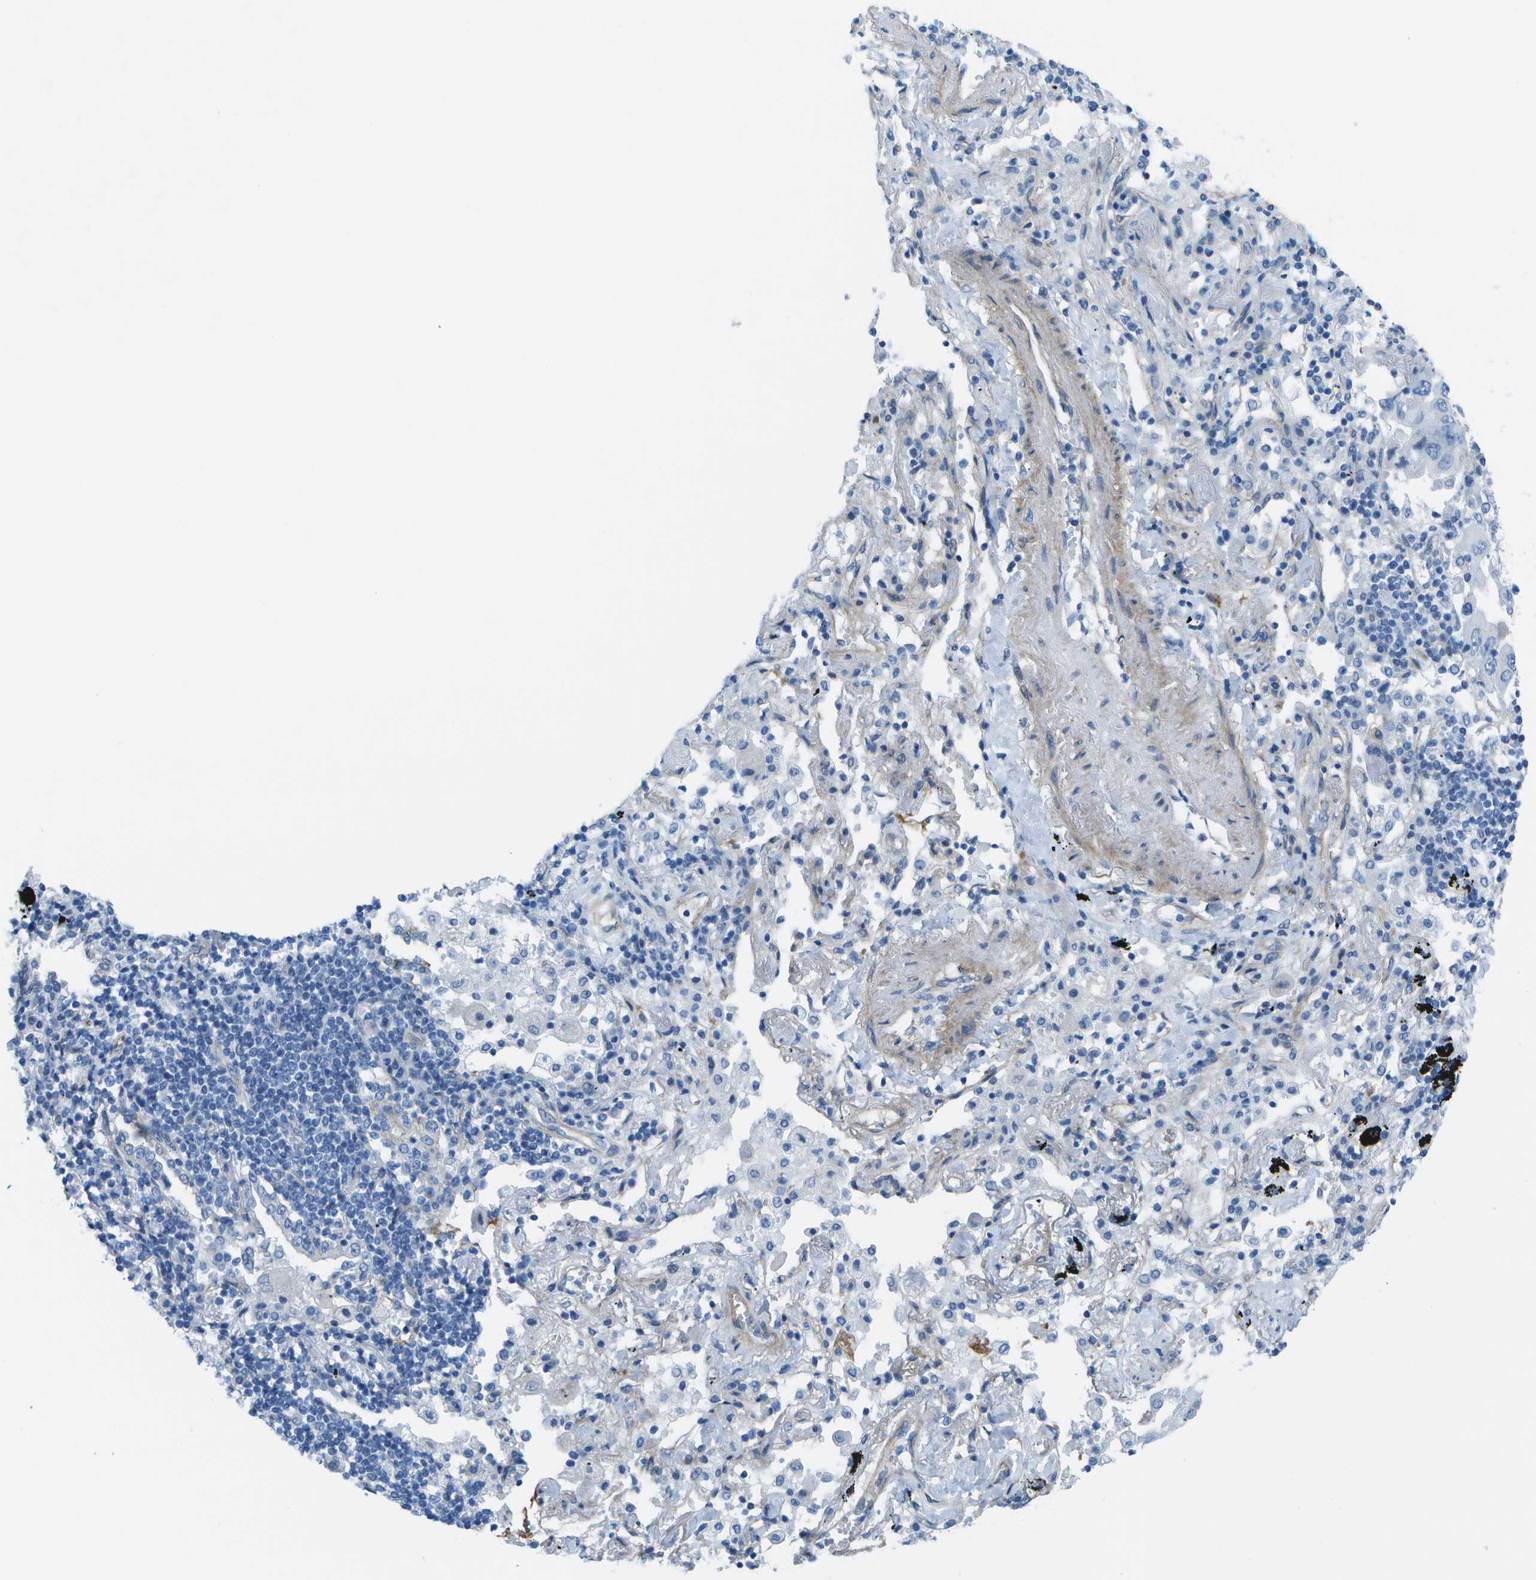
{"staining": {"intensity": "negative", "quantity": "none", "location": "none"}, "tissue": "lung cancer", "cell_type": "Tumor cells", "image_type": "cancer", "snomed": [{"axis": "morphology", "description": "Adenocarcinoma, NOS"}, {"axis": "topography", "description": "Lung"}], "caption": "Micrograph shows no protein expression in tumor cells of lung adenocarcinoma tissue. (DAB (3,3'-diaminobenzidine) IHC with hematoxylin counter stain).", "gene": "SORBS3", "patient": {"sex": "female", "age": 65}}